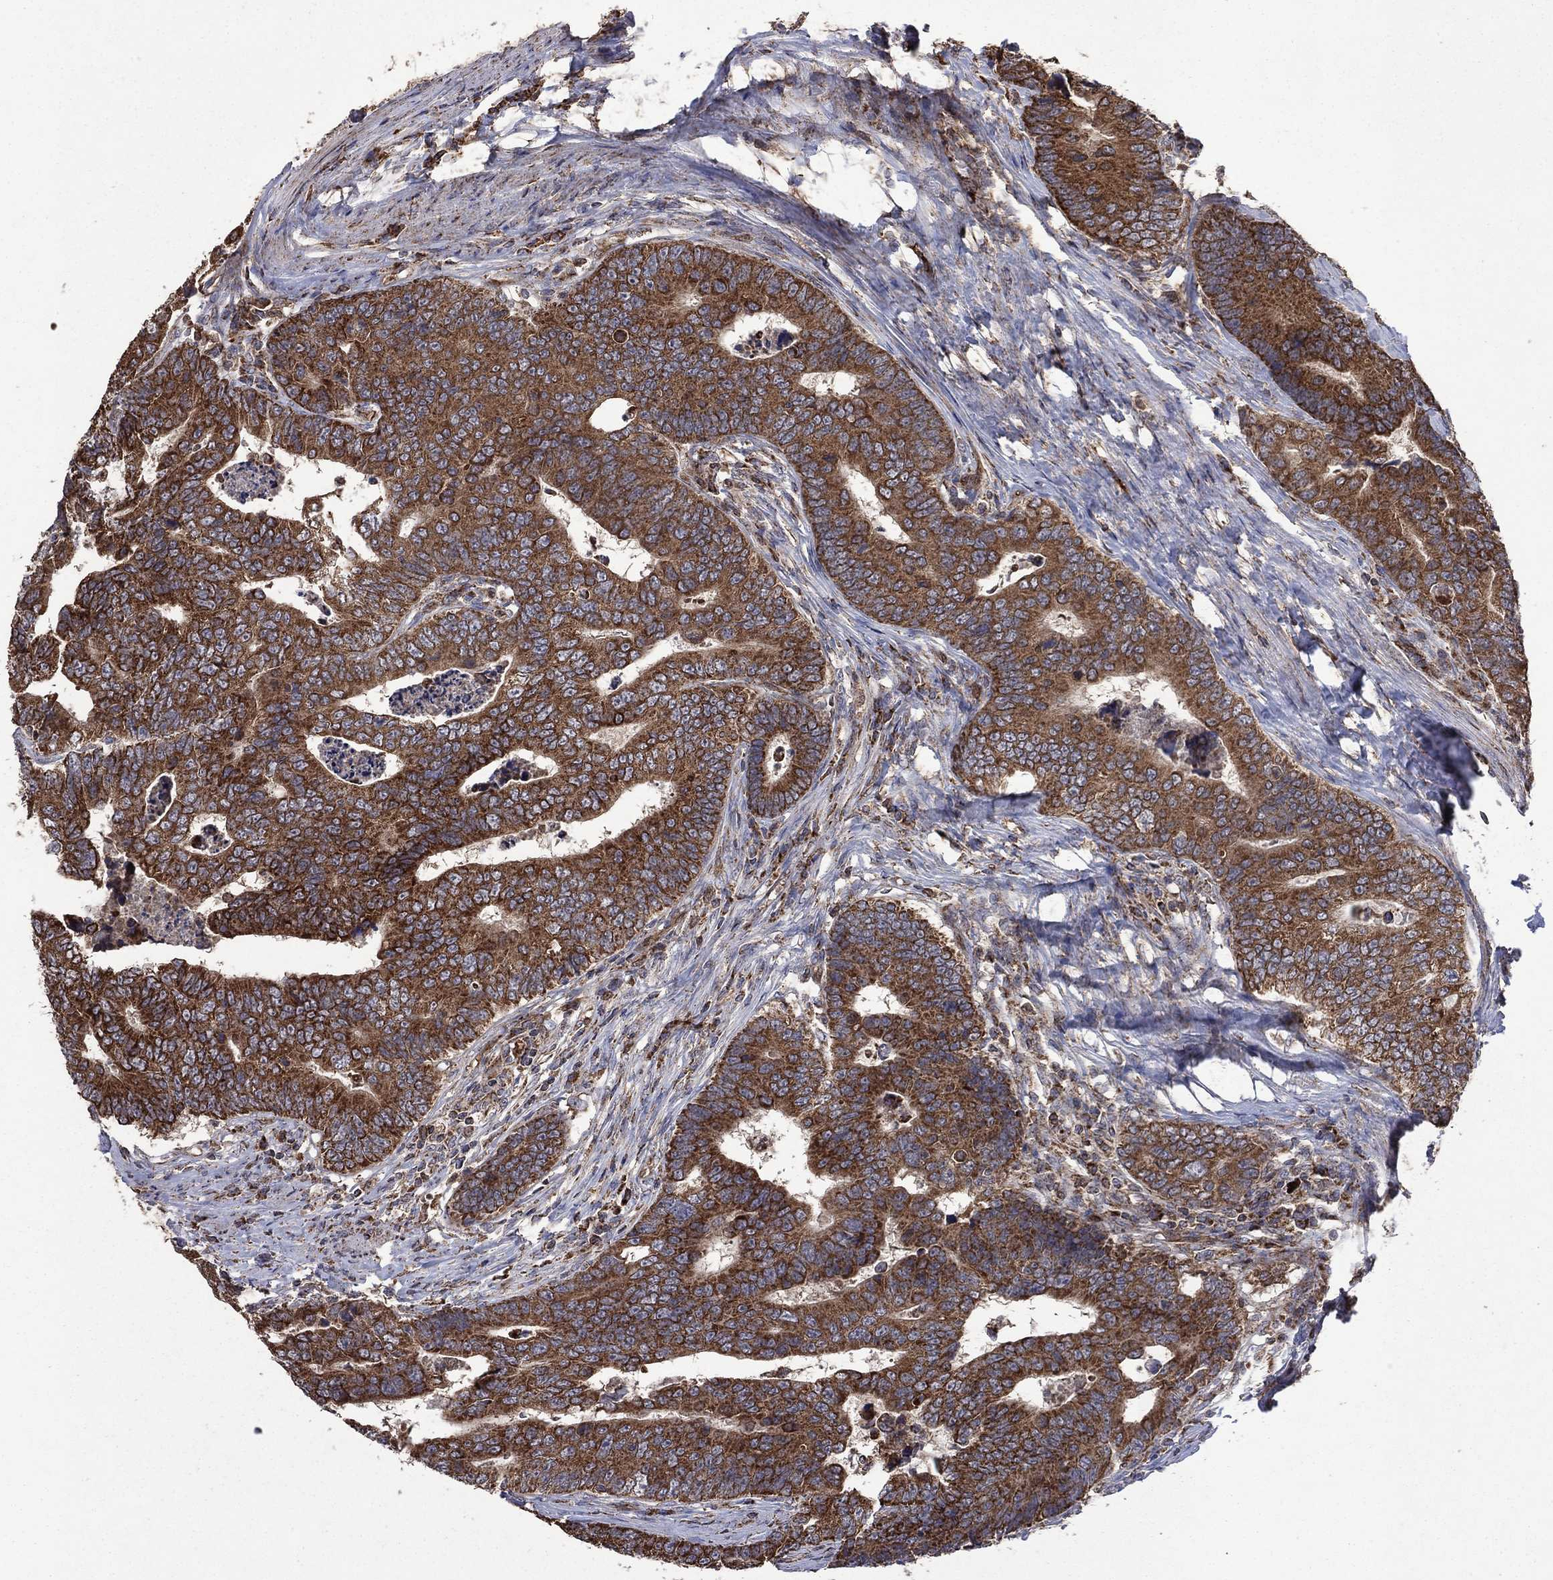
{"staining": {"intensity": "strong", "quantity": ">75%", "location": "cytoplasmic/membranous"}, "tissue": "colorectal cancer", "cell_type": "Tumor cells", "image_type": "cancer", "snomed": [{"axis": "morphology", "description": "Adenocarcinoma, NOS"}, {"axis": "topography", "description": "Colon"}], "caption": "About >75% of tumor cells in colorectal cancer (adenocarcinoma) display strong cytoplasmic/membranous protein positivity as visualized by brown immunohistochemical staining.", "gene": "DPH1", "patient": {"sex": "female", "age": 72}}